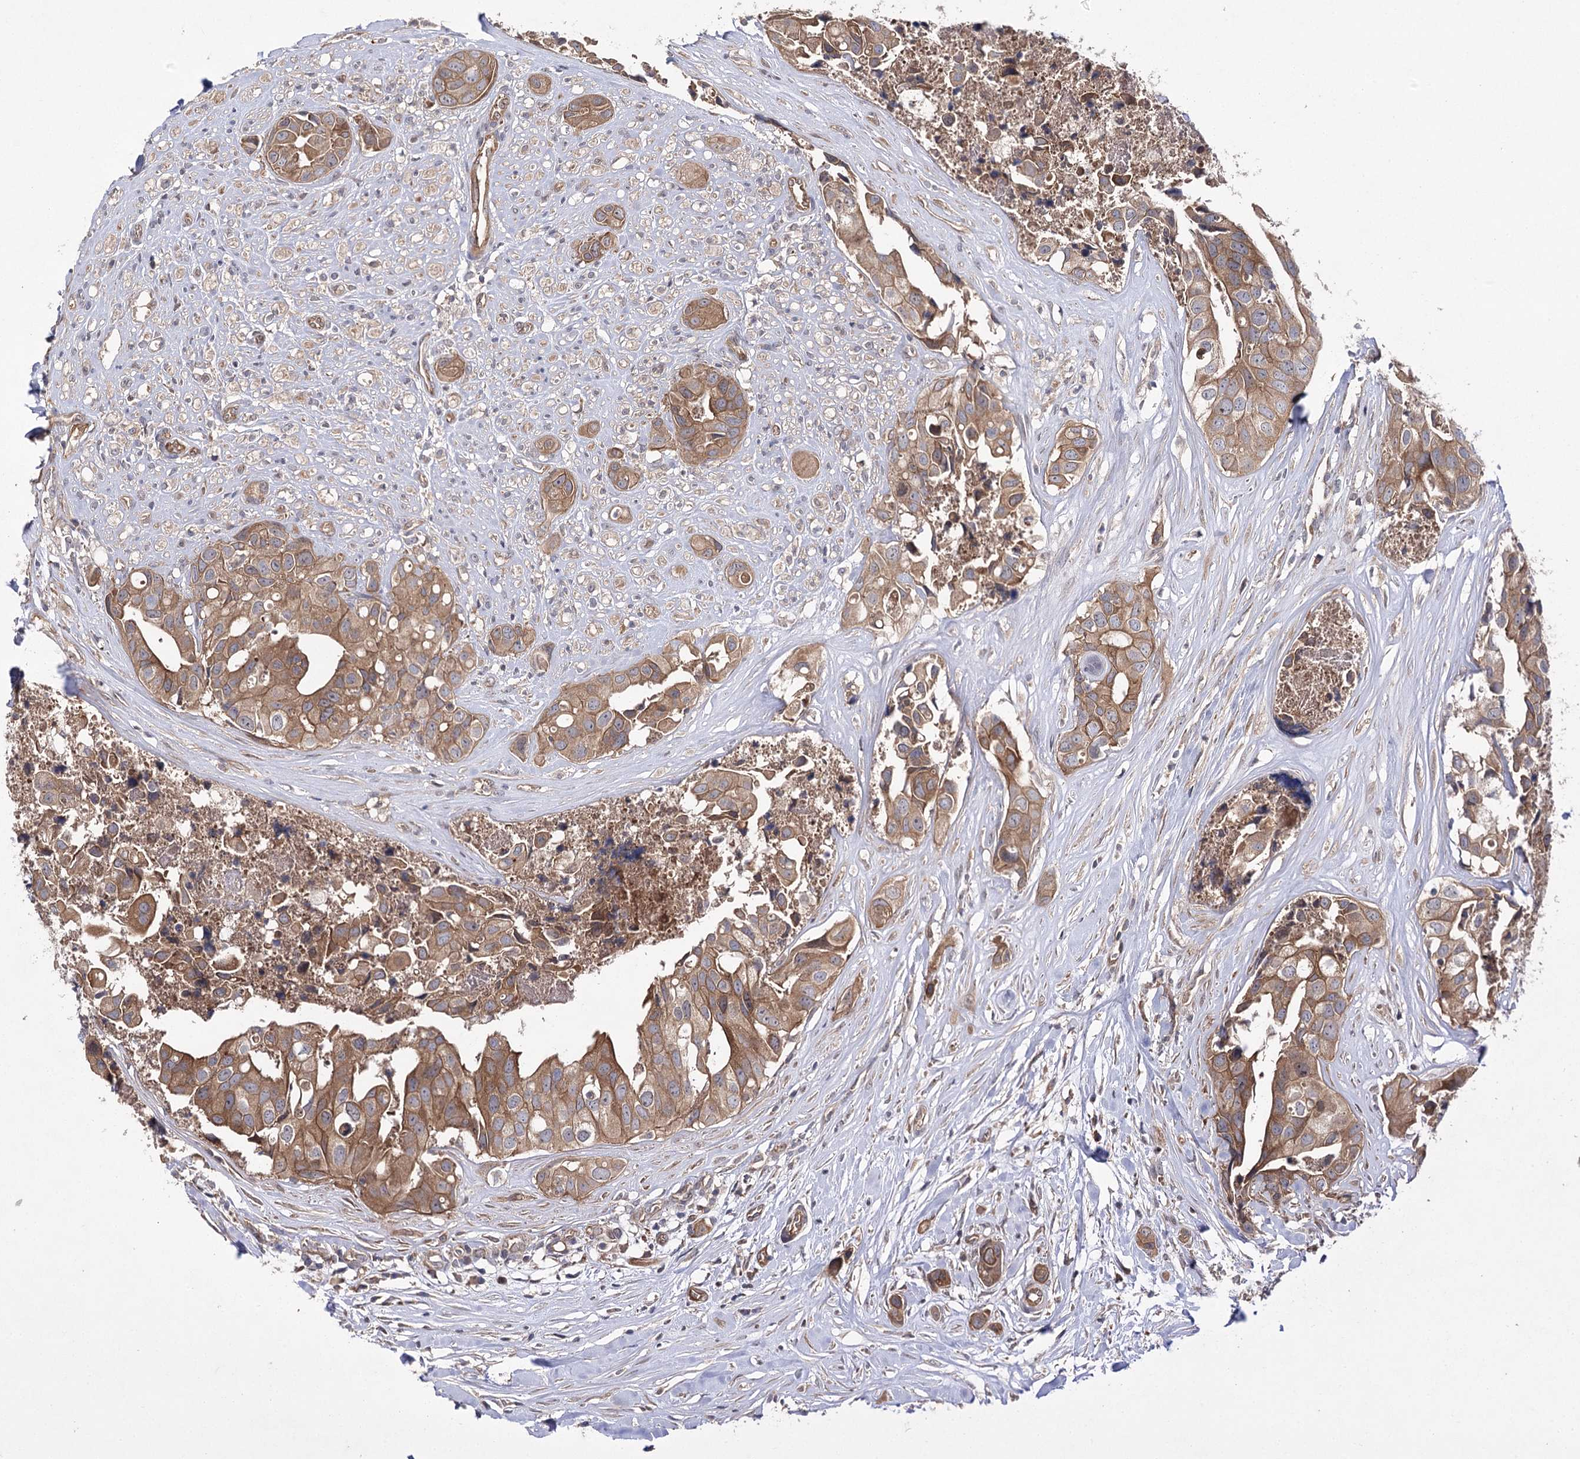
{"staining": {"intensity": "moderate", "quantity": ">75%", "location": "cytoplasmic/membranous"}, "tissue": "head and neck cancer", "cell_type": "Tumor cells", "image_type": "cancer", "snomed": [{"axis": "morphology", "description": "Adenocarcinoma, NOS"}, {"axis": "morphology", "description": "Adenocarcinoma, metastatic, NOS"}, {"axis": "topography", "description": "Head-Neck"}], "caption": "Human head and neck cancer stained for a protein (brown) displays moderate cytoplasmic/membranous positive expression in about >75% of tumor cells.", "gene": "BCR", "patient": {"sex": "male", "age": 75}}